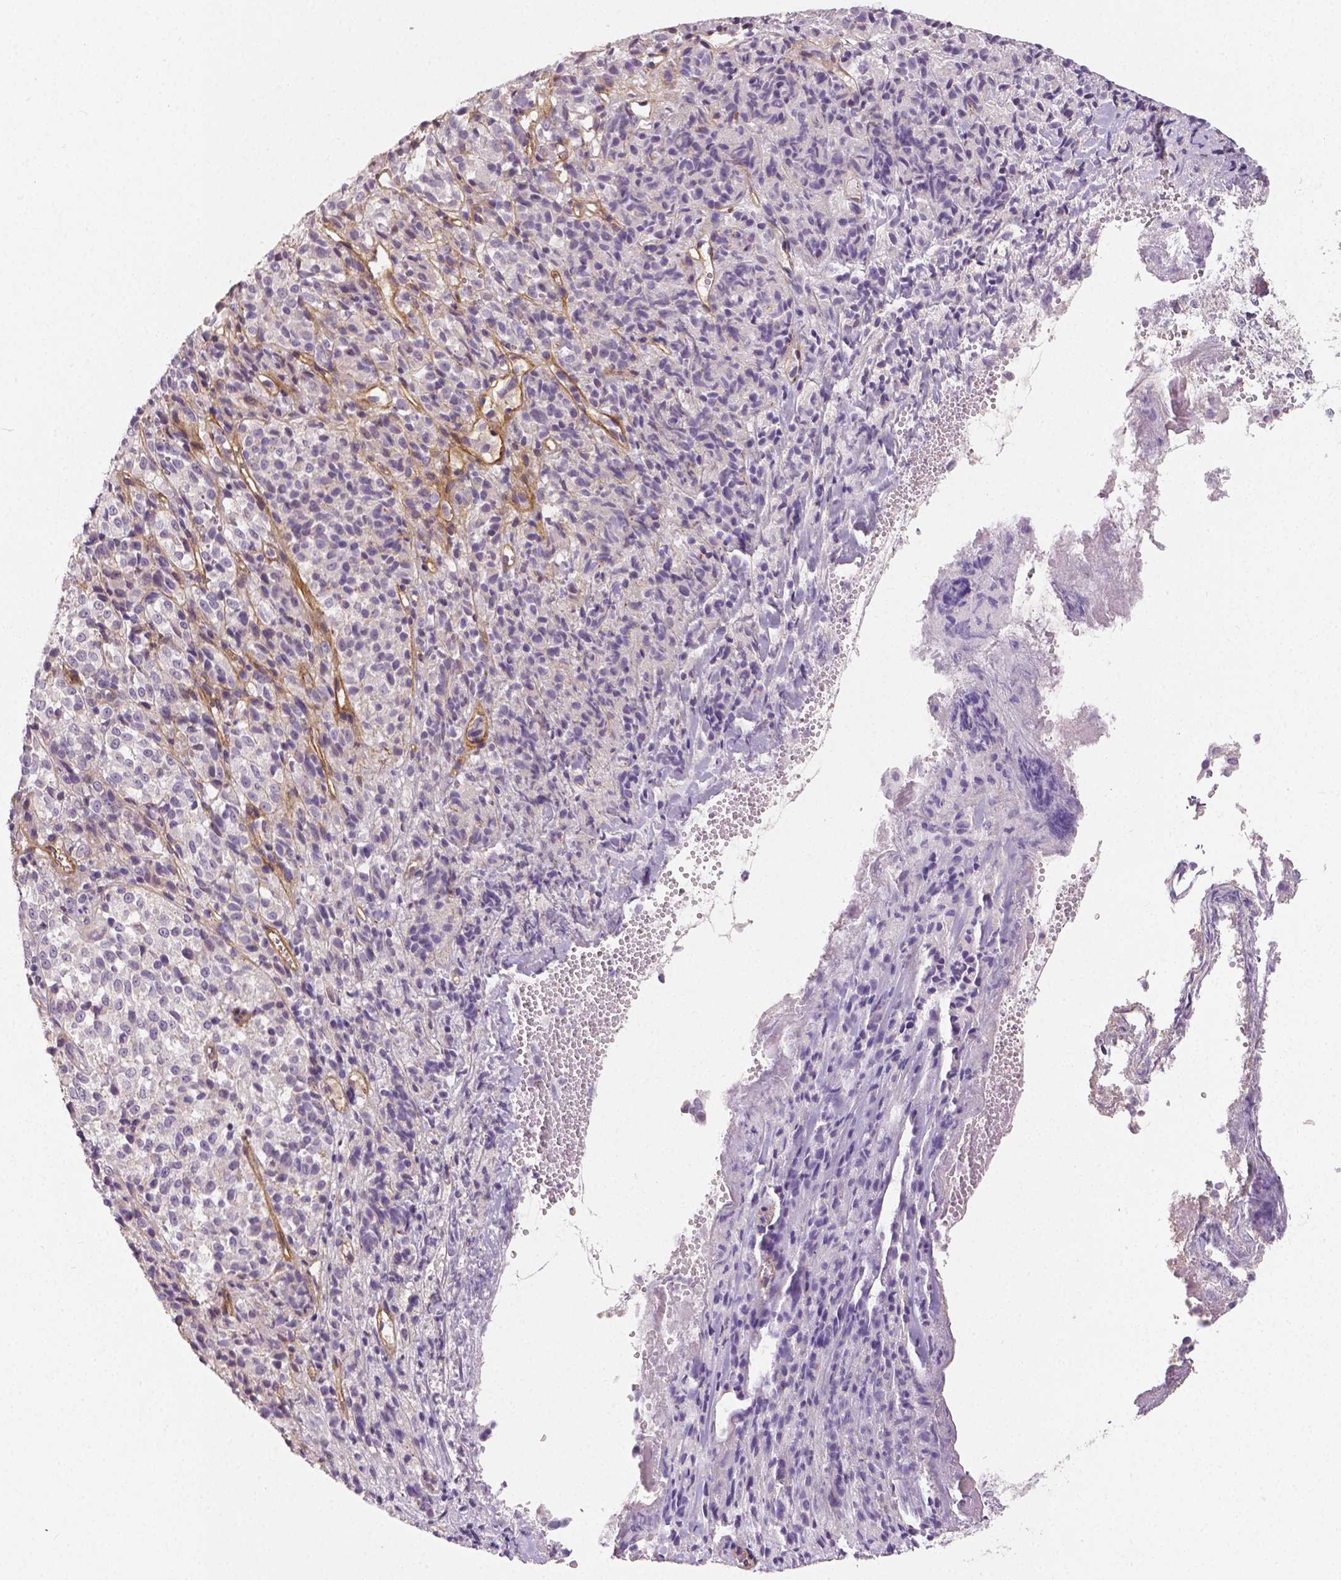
{"staining": {"intensity": "negative", "quantity": "none", "location": "none"}, "tissue": "melanoma", "cell_type": "Tumor cells", "image_type": "cancer", "snomed": [{"axis": "morphology", "description": "Malignant melanoma, Metastatic site"}, {"axis": "topography", "description": "Brain"}], "caption": "This micrograph is of melanoma stained with immunohistochemistry (IHC) to label a protein in brown with the nuclei are counter-stained blue. There is no staining in tumor cells.", "gene": "FLT1", "patient": {"sex": "female", "age": 56}}